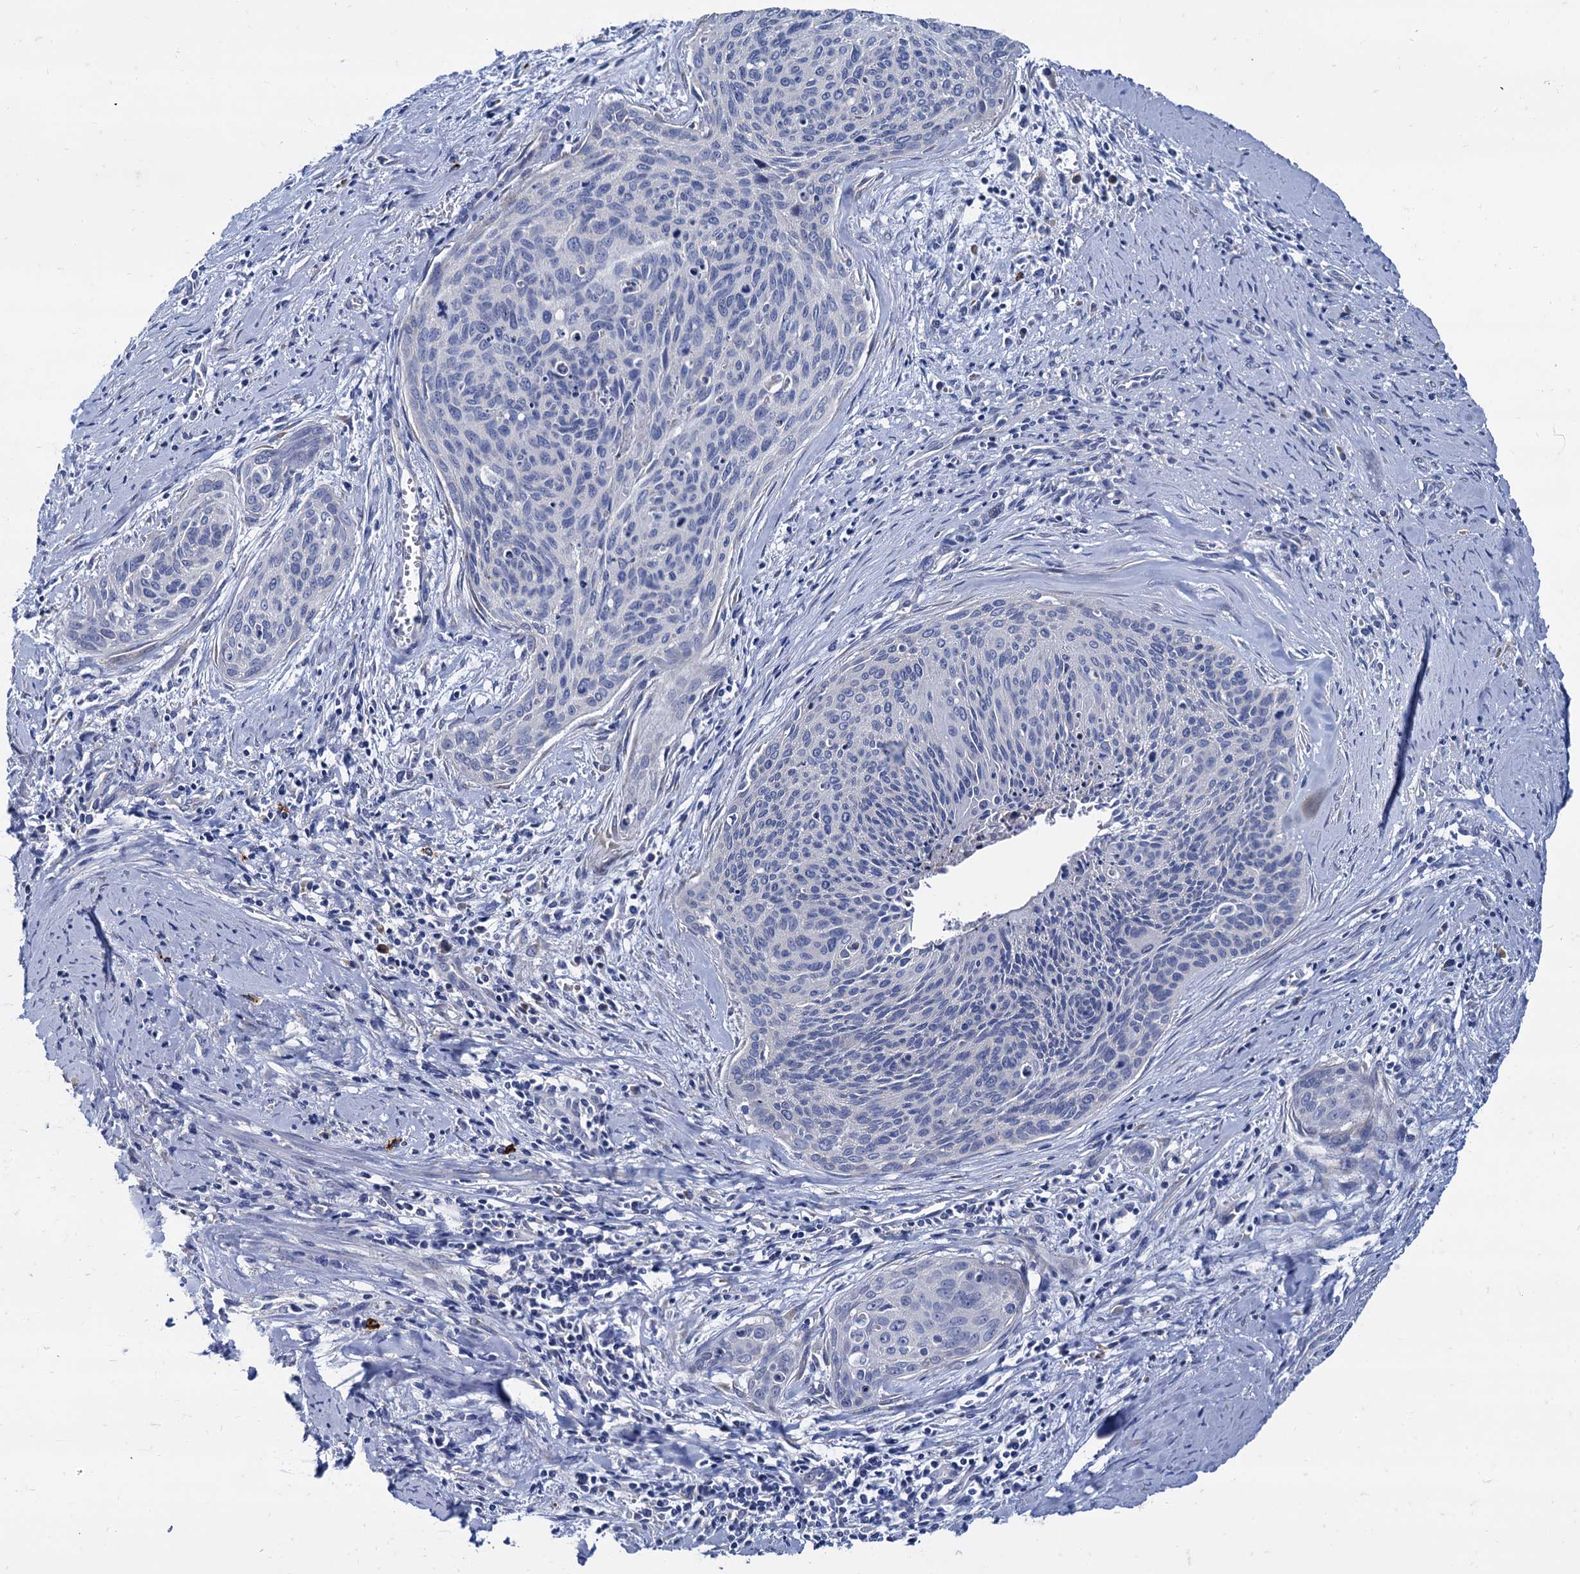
{"staining": {"intensity": "negative", "quantity": "none", "location": "none"}, "tissue": "cervical cancer", "cell_type": "Tumor cells", "image_type": "cancer", "snomed": [{"axis": "morphology", "description": "Squamous cell carcinoma, NOS"}, {"axis": "topography", "description": "Cervix"}], "caption": "Immunohistochemical staining of human cervical cancer reveals no significant expression in tumor cells.", "gene": "FOXR2", "patient": {"sex": "female", "age": 55}}